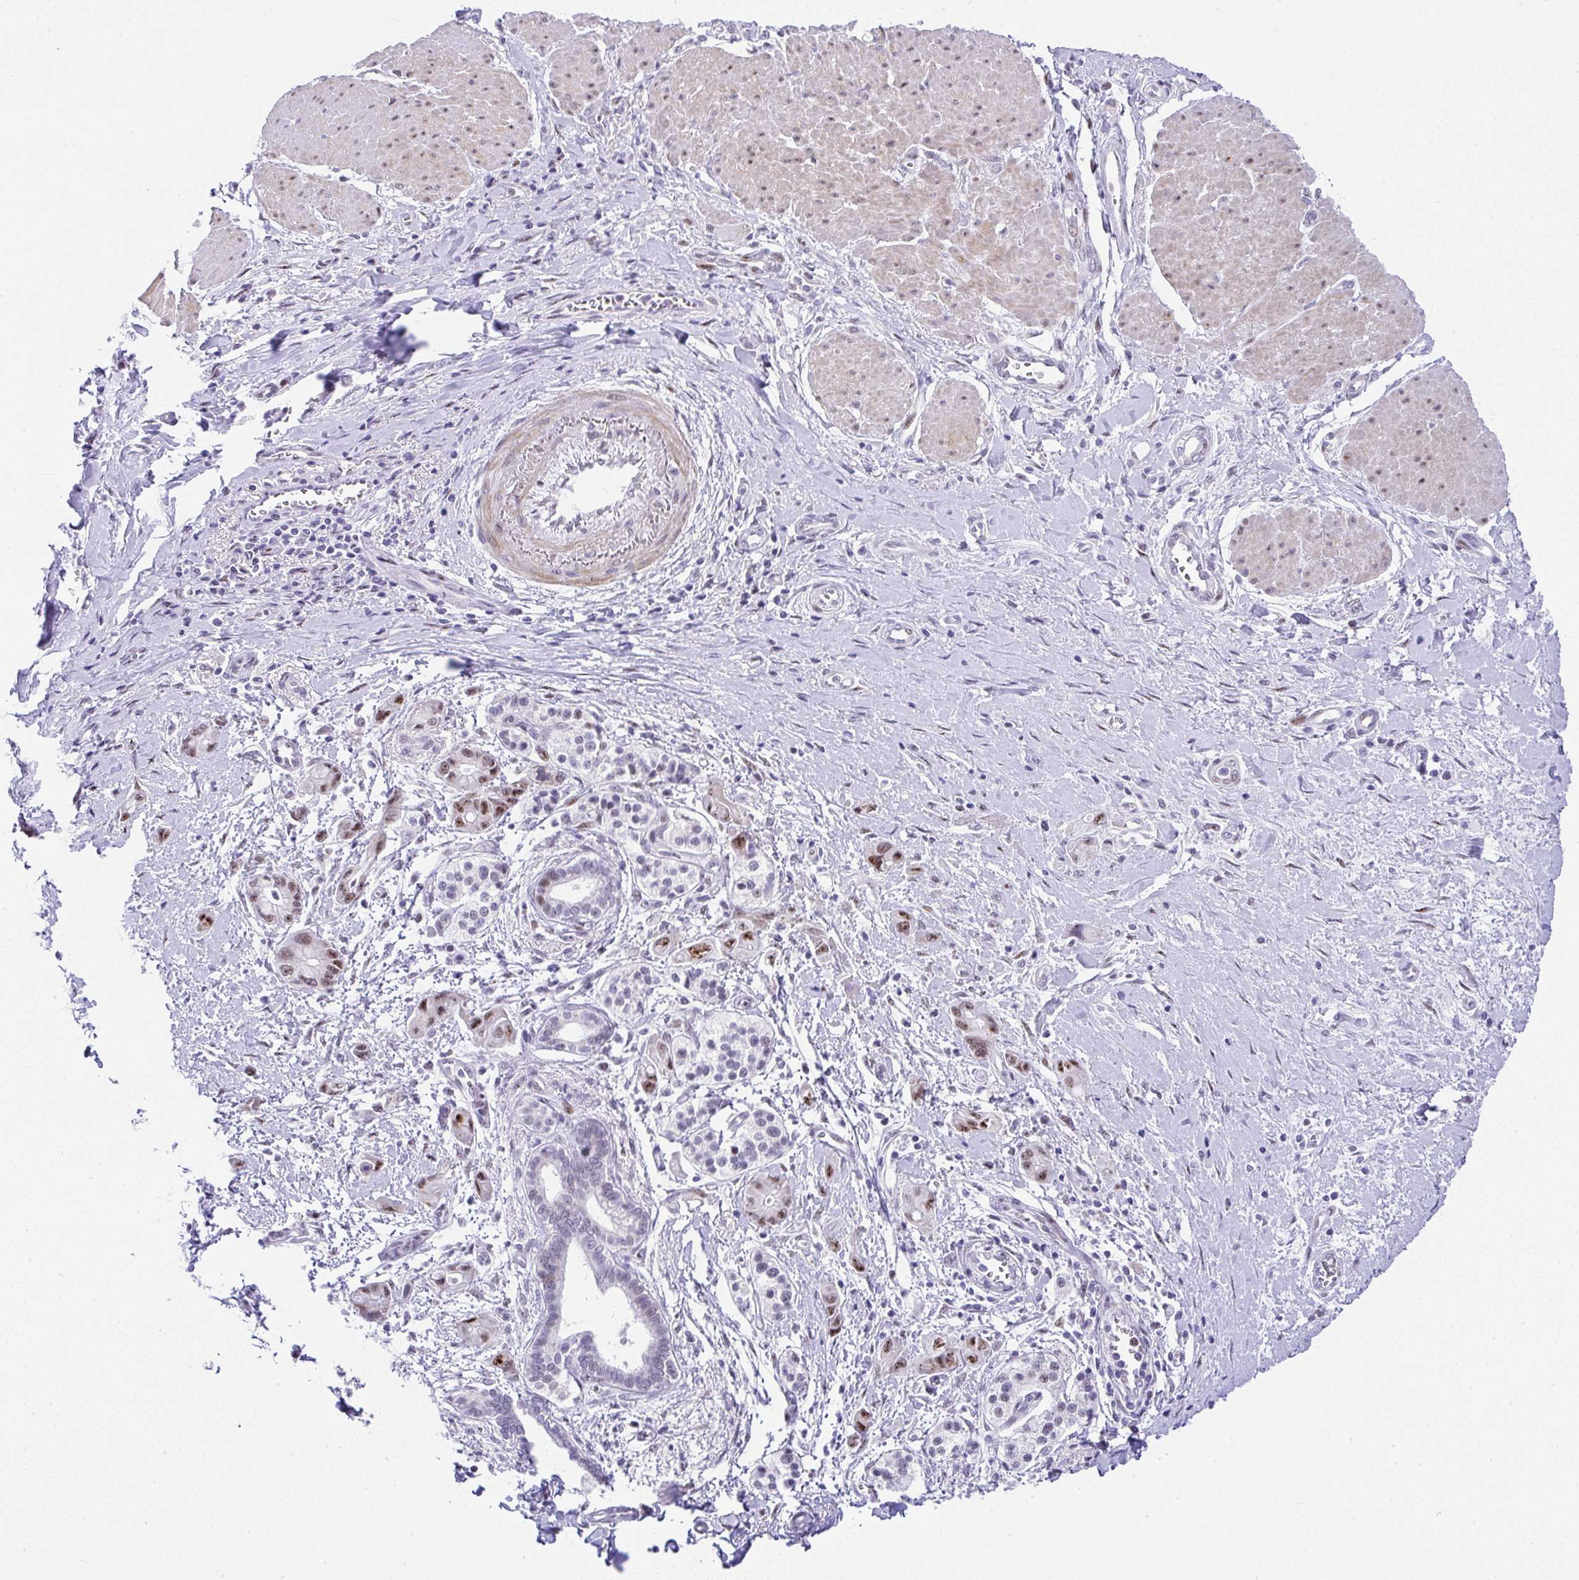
{"staining": {"intensity": "moderate", "quantity": ">75%", "location": "nuclear"}, "tissue": "pancreatic cancer", "cell_type": "Tumor cells", "image_type": "cancer", "snomed": [{"axis": "morphology", "description": "Adenocarcinoma, NOS"}, {"axis": "topography", "description": "Pancreas"}], "caption": "Adenocarcinoma (pancreatic) was stained to show a protein in brown. There is medium levels of moderate nuclear positivity in about >75% of tumor cells. (brown staining indicates protein expression, while blue staining denotes nuclei).", "gene": "NR1D2", "patient": {"sex": "male", "age": 68}}